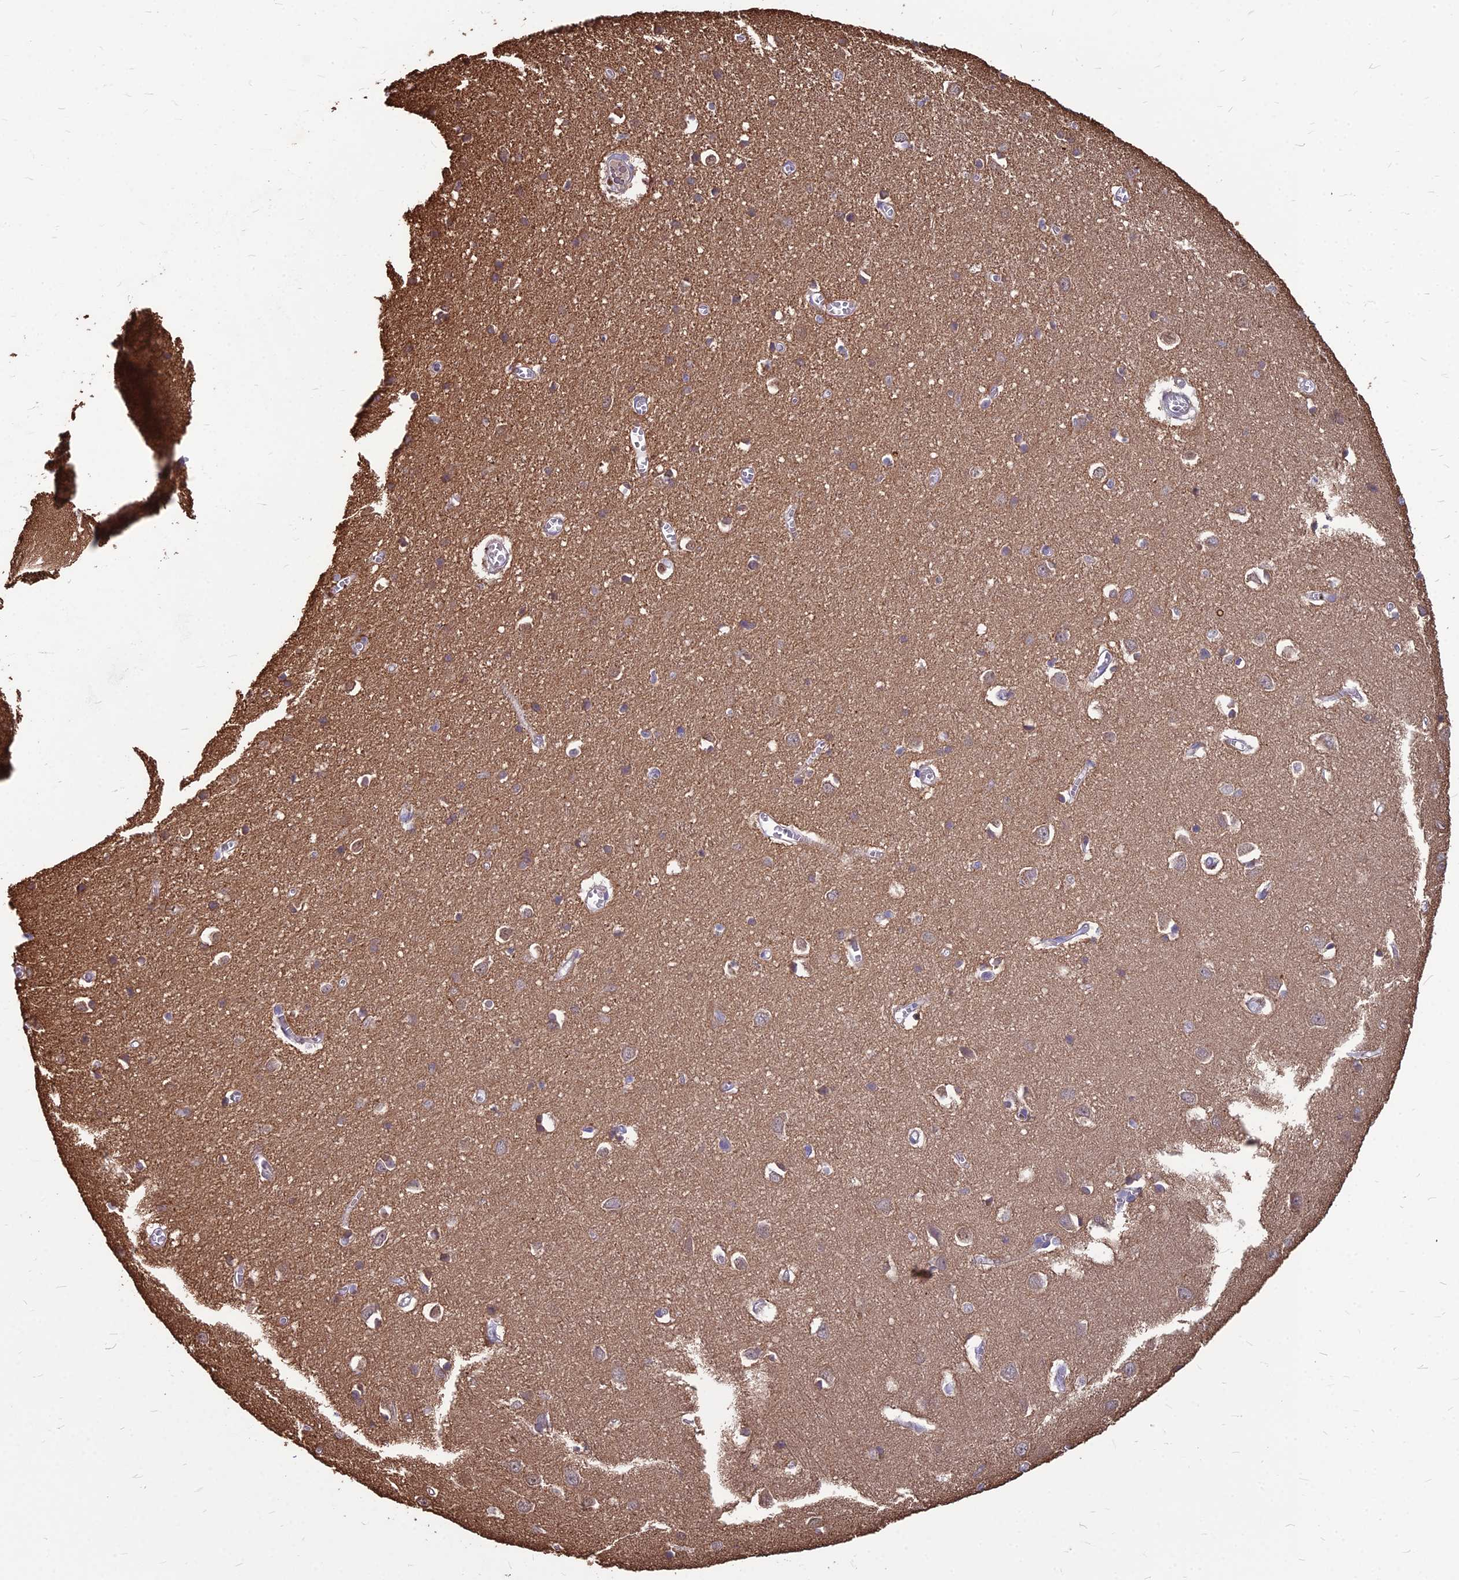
{"staining": {"intensity": "negative", "quantity": "none", "location": "none"}, "tissue": "cerebral cortex", "cell_type": "Endothelial cells", "image_type": "normal", "snomed": [{"axis": "morphology", "description": "Normal tissue, NOS"}, {"axis": "topography", "description": "Cerebral cortex"}], "caption": "Histopathology image shows no protein staining in endothelial cells of unremarkable cerebral cortex.", "gene": "LSM6", "patient": {"sex": "female", "age": 64}}